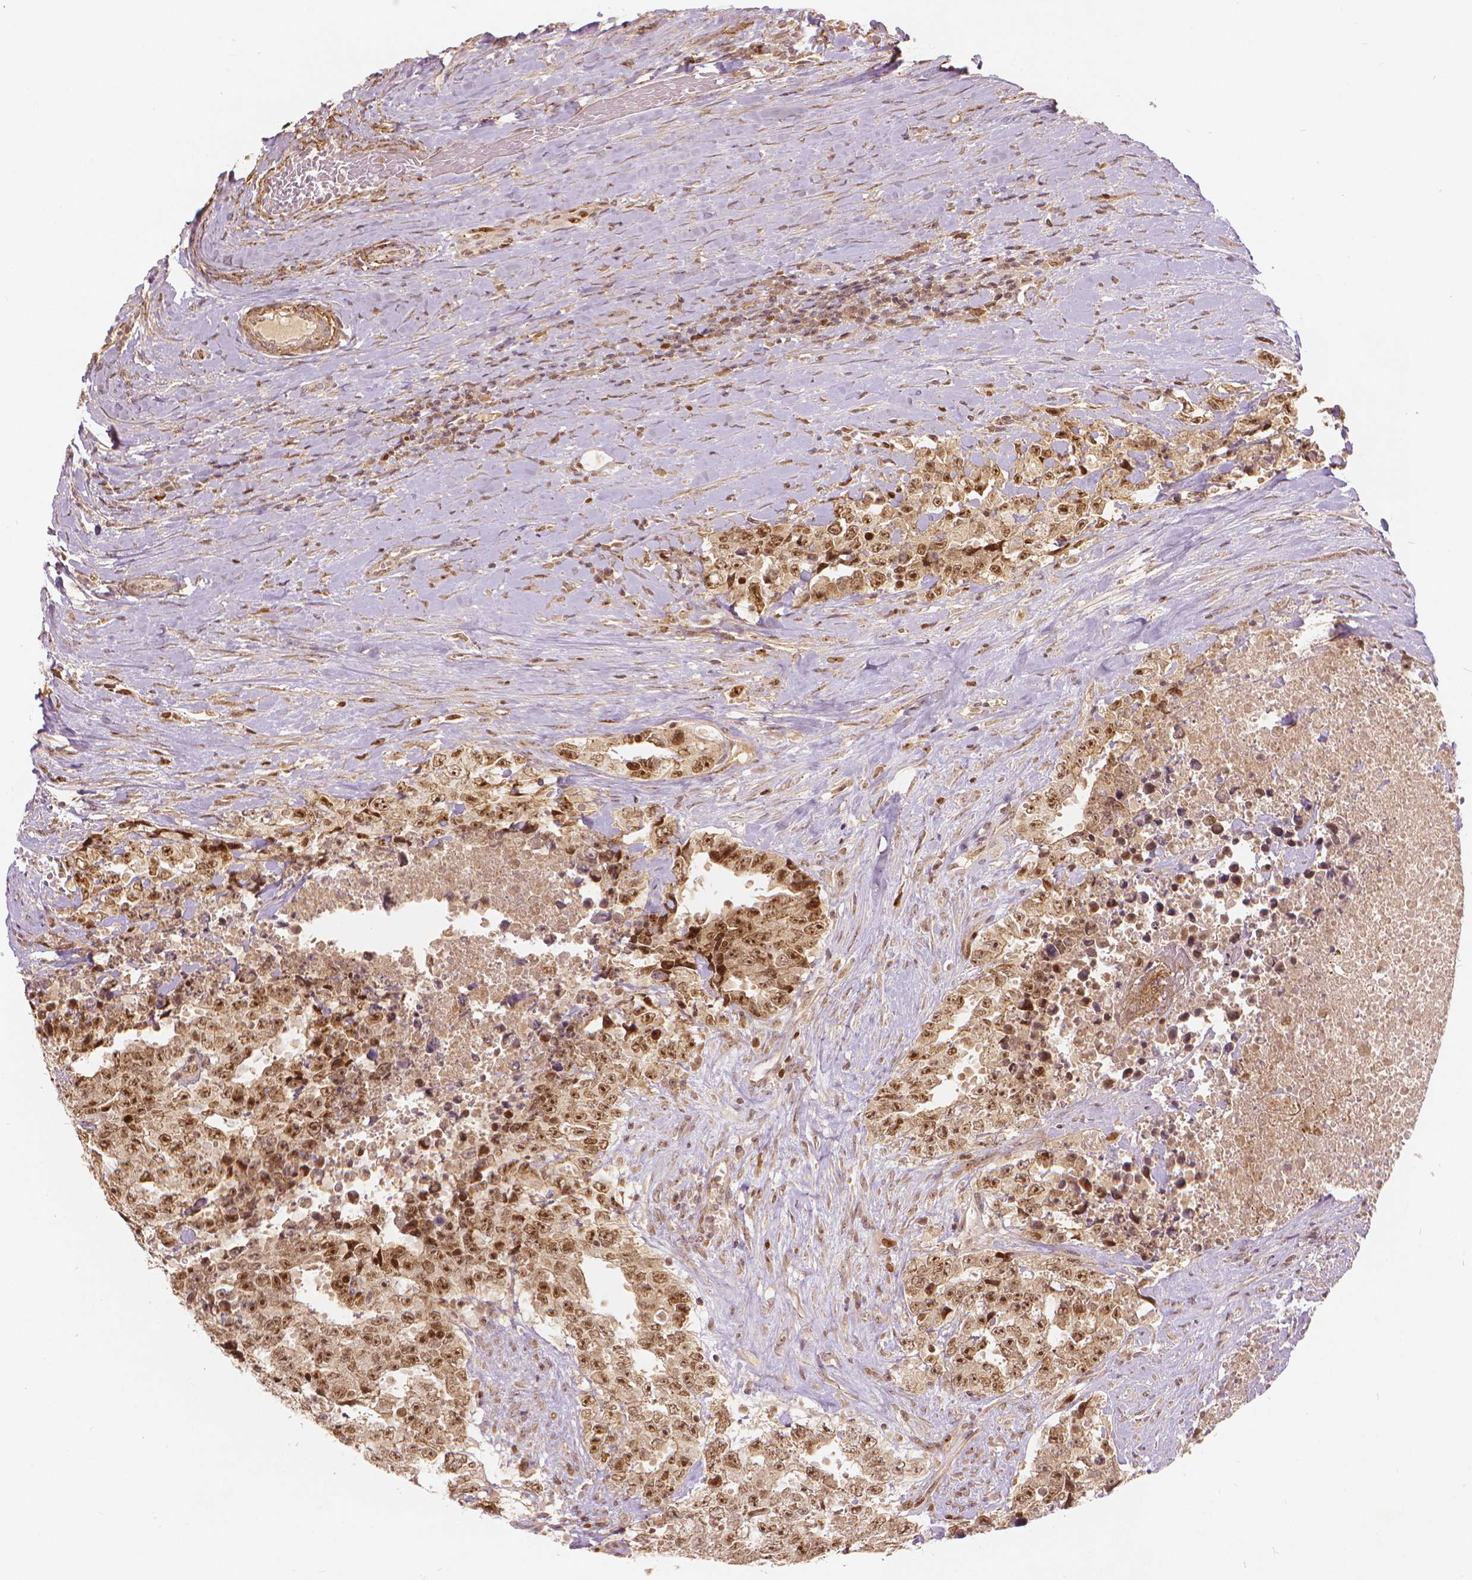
{"staining": {"intensity": "moderate", "quantity": ">75%", "location": "nuclear"}, "tissue": "testis cancer", "cell_type": "Tumor cells", "image_type": "cancer", "snomed": [{"axis": "morphology", "description": "Carcinoma, Embryonal, NOS"}, {"axis": "topography", "description": "Testis"}], "caption": "A high-resolution histopathology image shows immunohistochemistry (IHC) staining of testis cancer, which demonstrates moderate nuclear expression in approximately >75% of tumor cells. (brown staining indicates protein expression, while blue staining denotes nuclei).", "gene": "NSD2", "patient": {"sex": "male", "age": 24}}